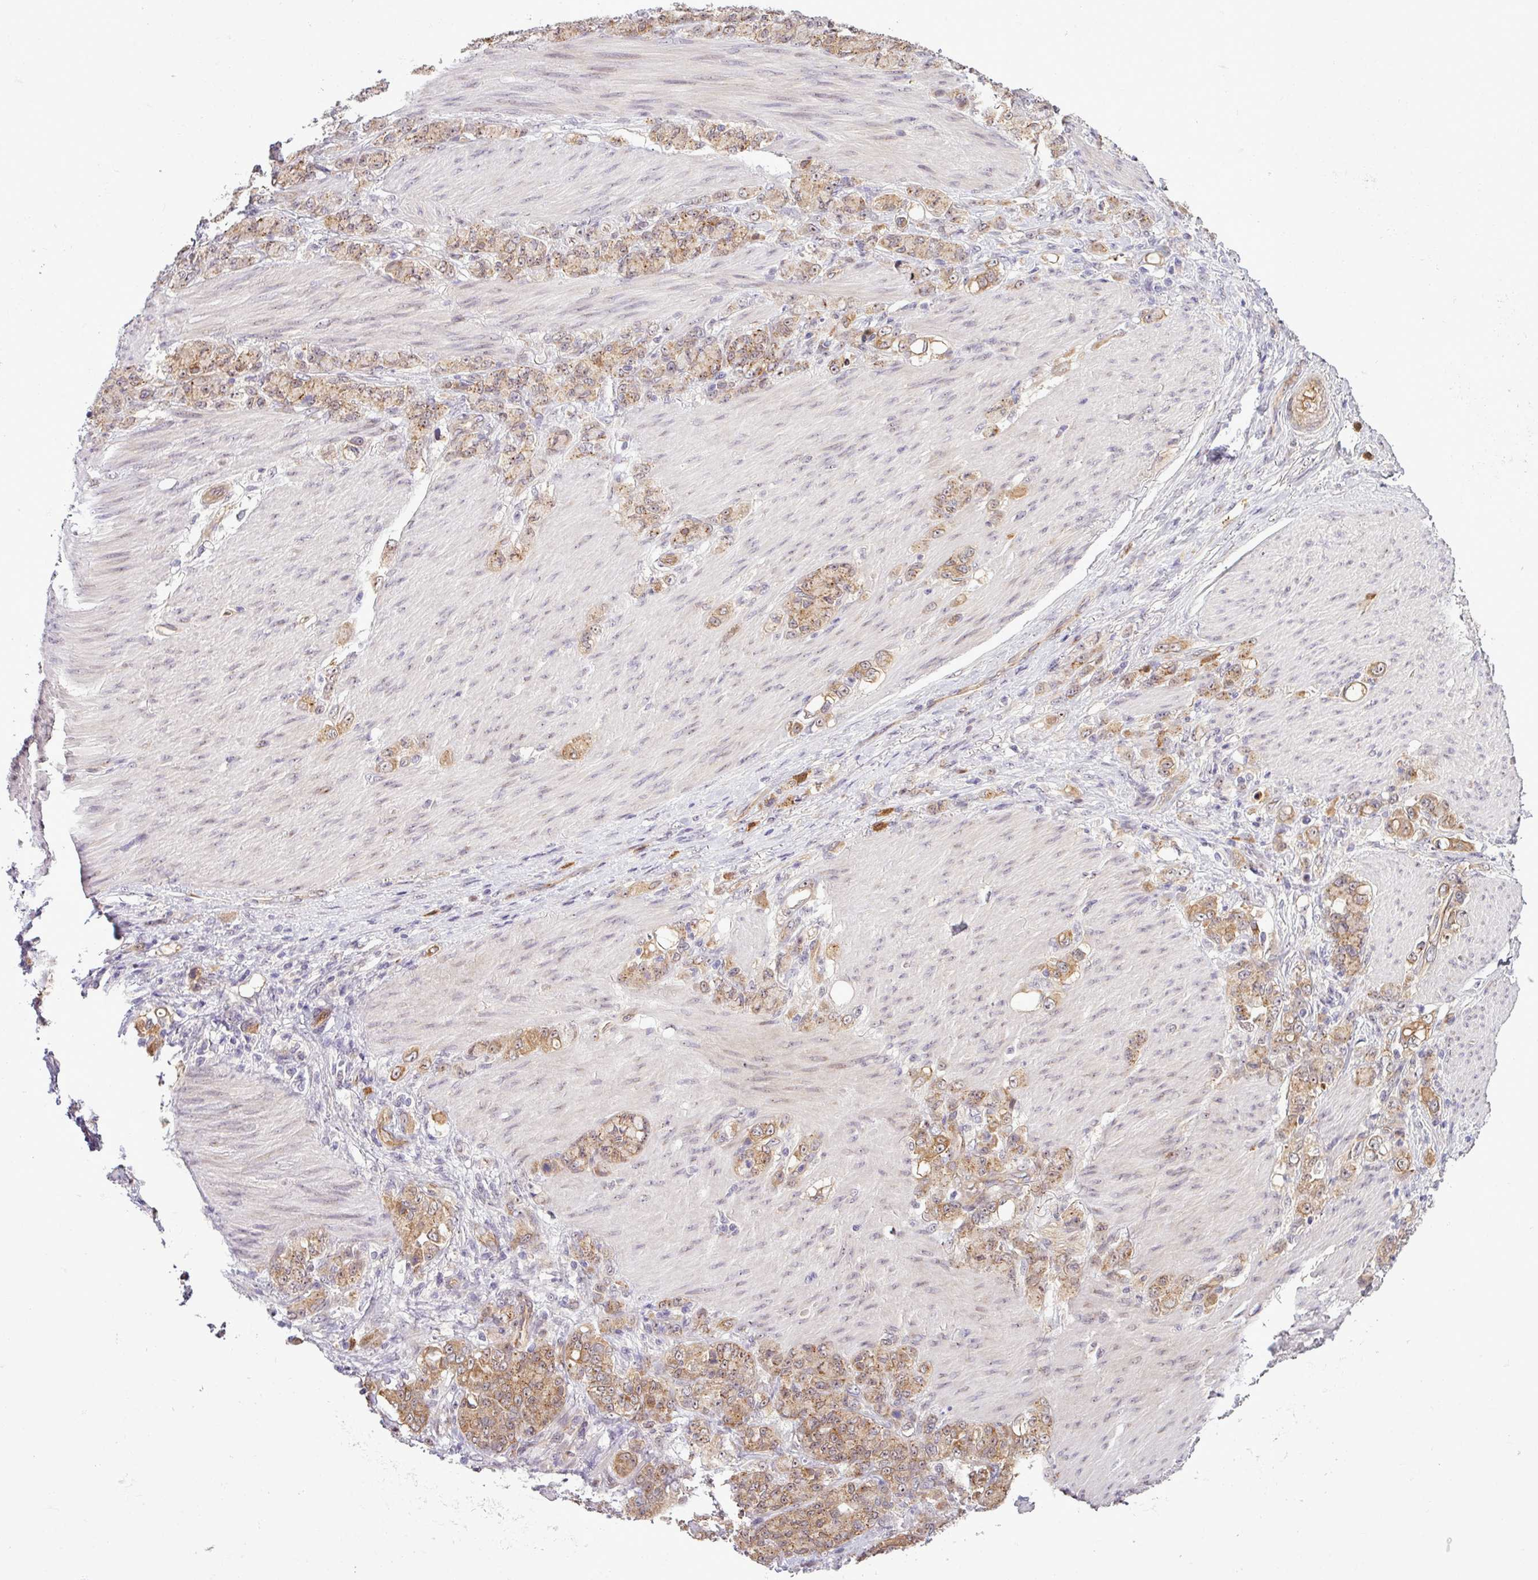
{"staining": {"intensity": "moderate", "quantity": ">75%", "location": "cytoplasmic/membranous,nuclear"}, "tissue": "stomach cancer", "cell_type": "Tumor cells", "image_type": "cancer", "snomed": [{"axis": "morphology", "description": "Normal tissue, NOS"}, {"axis": "morphology", "description": "Adenocarcinoma, NOS"}, {"axis": "topography", "description": "Stomach"}], "caption": "Human stomach adenocarcinoma stained for a protein (brown) shows moderate cytoplasmic/membranous and nuclear positive staining in about >75% of tumor cells.", "gene": "PCDH1", "patient": {"sex": "female", "age": 79}}